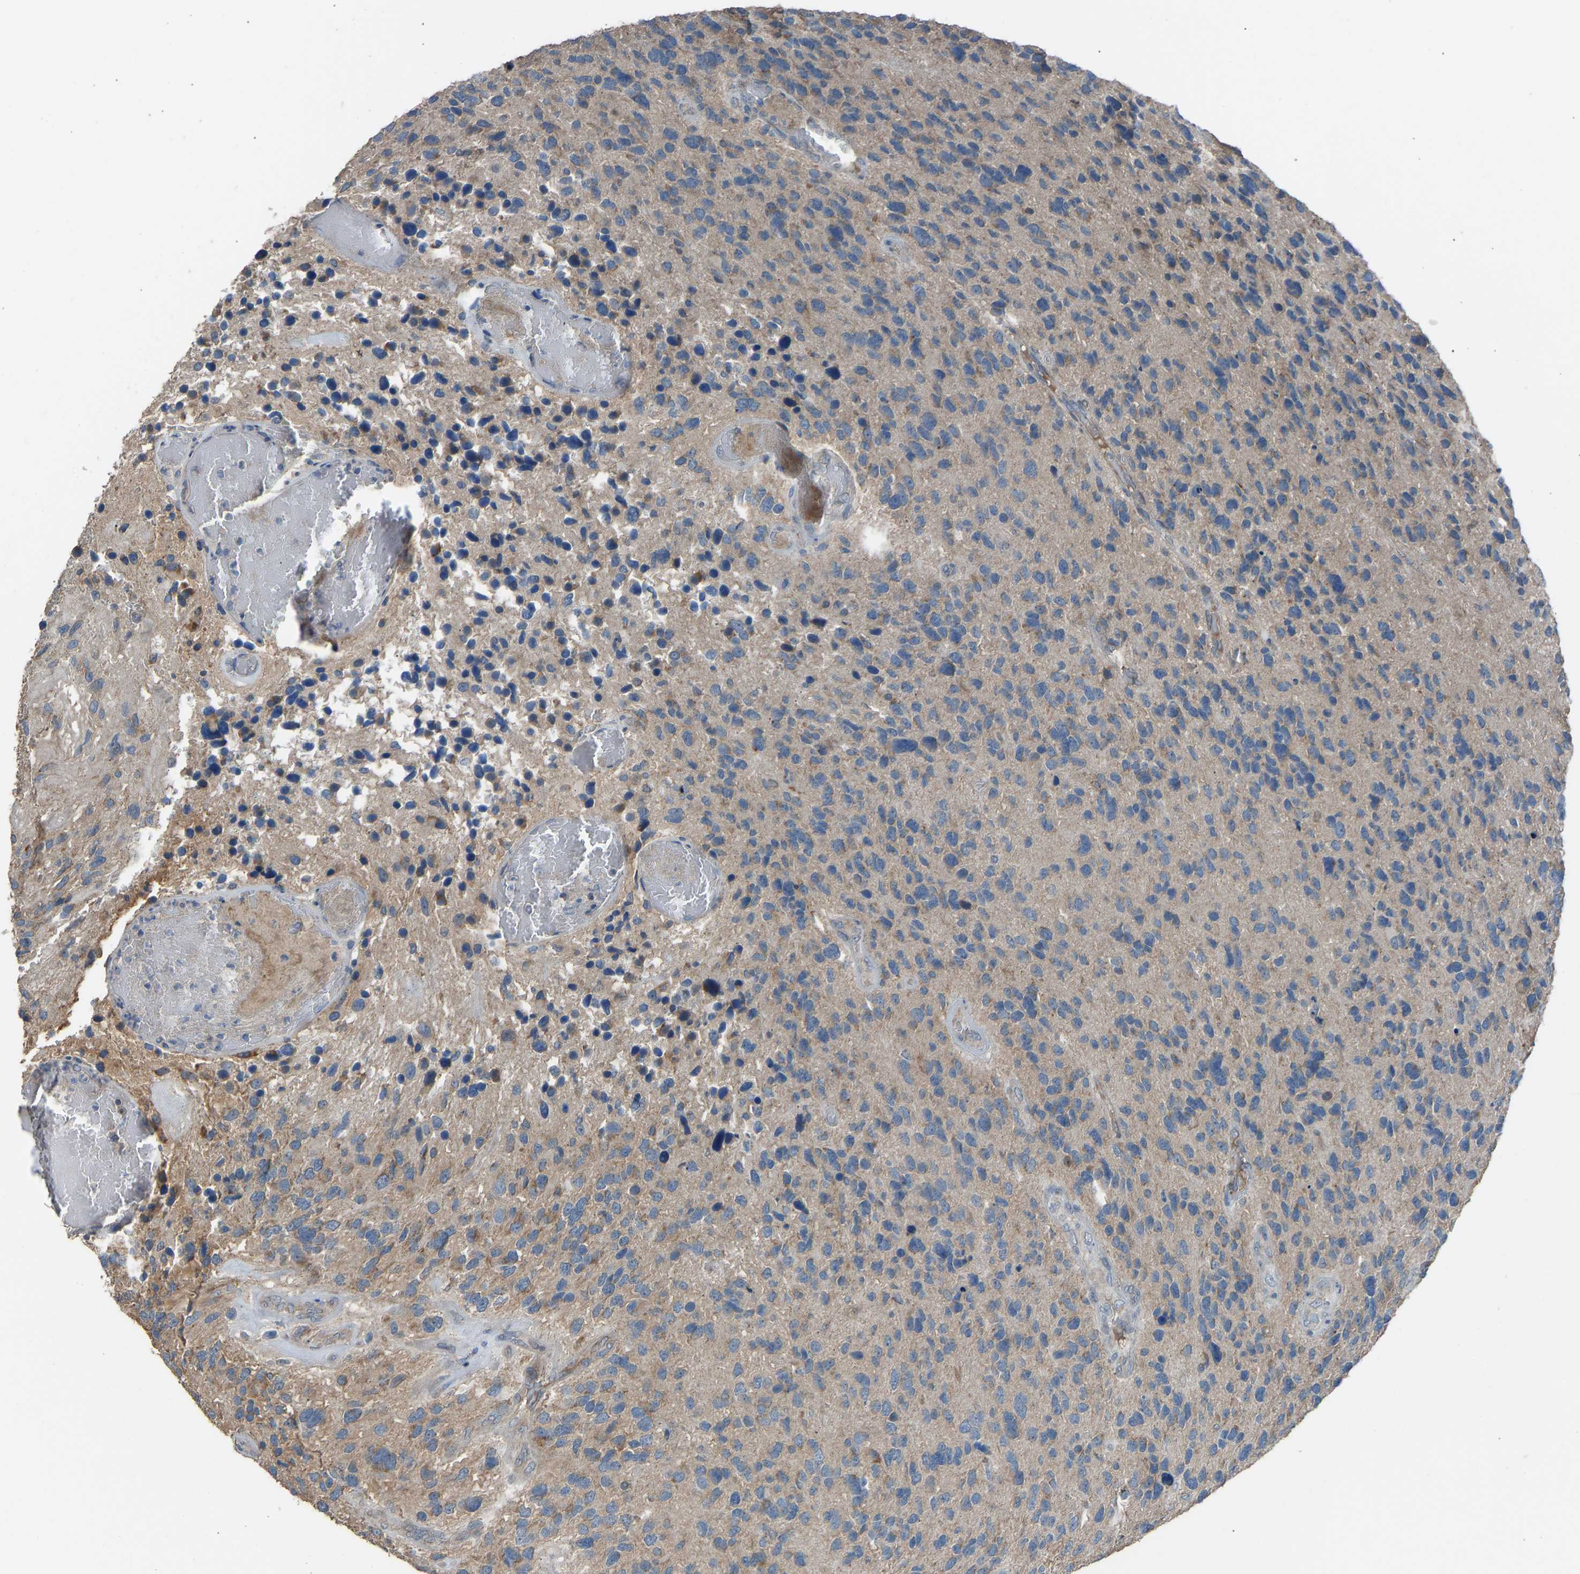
{"staining": {"intensity": "weak", "quantity": "<25%", "location": "cytoplasmic/membranous"}, "tissue": "glioma", "cell_type": "Tumor cells", "image_type": "cancer", "snomed": [{"axis": "morphology", "description": "Glioma, malignant, High grade"}, {"axis": "topography", "description": "Brain"}], "caption": "Immunohistochemical staining of human glioma displays no significant staining in tumor cells. (DAB (3,3'-diaminobenzidine) IHC with hematoxylin counter stain).", "gene": "TGFBR3", "patient": {"sex": "female", "age": 58}}